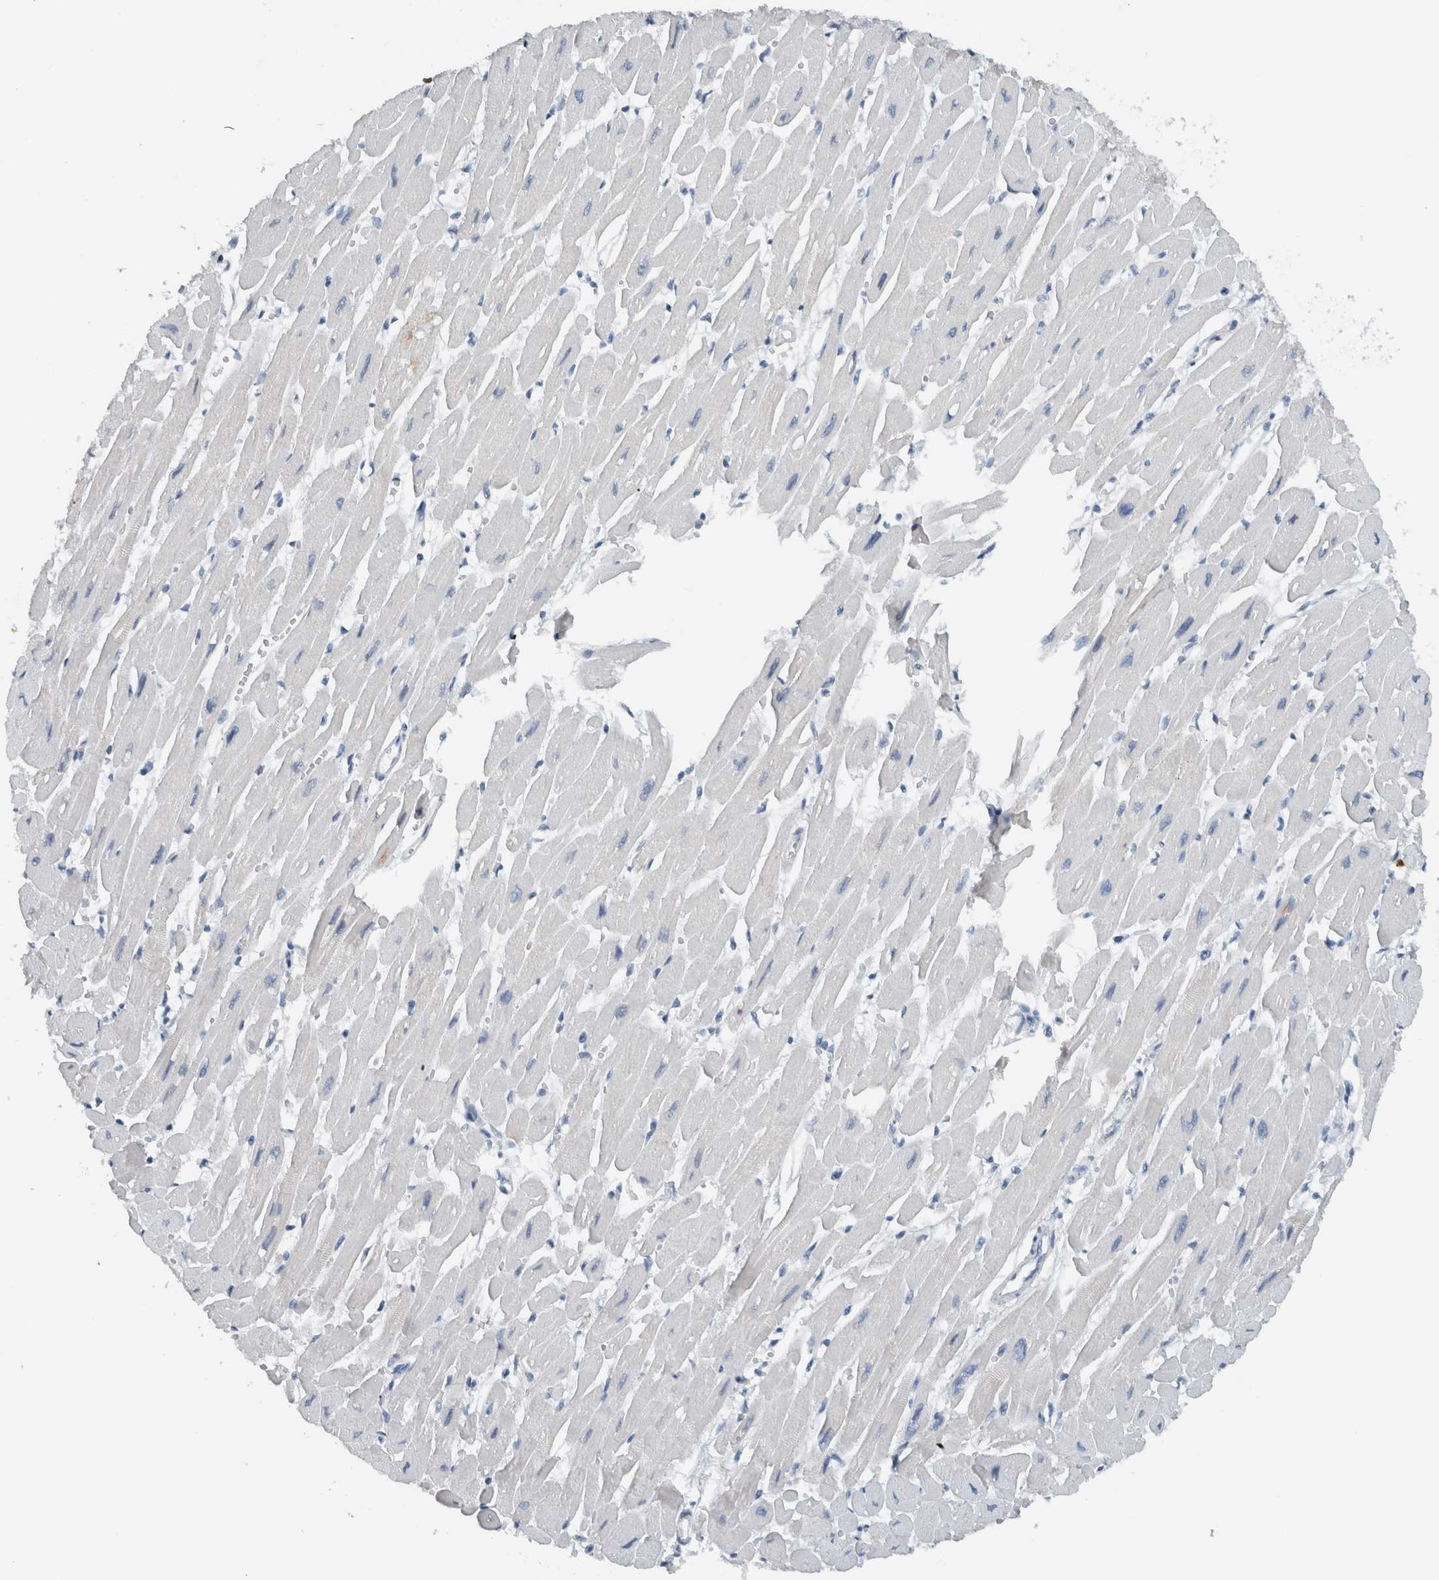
{"staining": {"intensity": "negative", "quantity": "none", "location": "none"}, "tissue": "heart muscle", "cell_type": "Cardiomyocytes", "image_type": "normal", "snomed": [{"axis": "morphology", "description": "Normal tissue, NOS"}, {"axis": "topography", "description": "Heart"}], "caption": "This is an IHC micrograph of unremarkable heart muscle. There is no positivity in cardiomyocytes.", "gene": "DUOX1", "patient": {"sex": "female", "age": 54}}